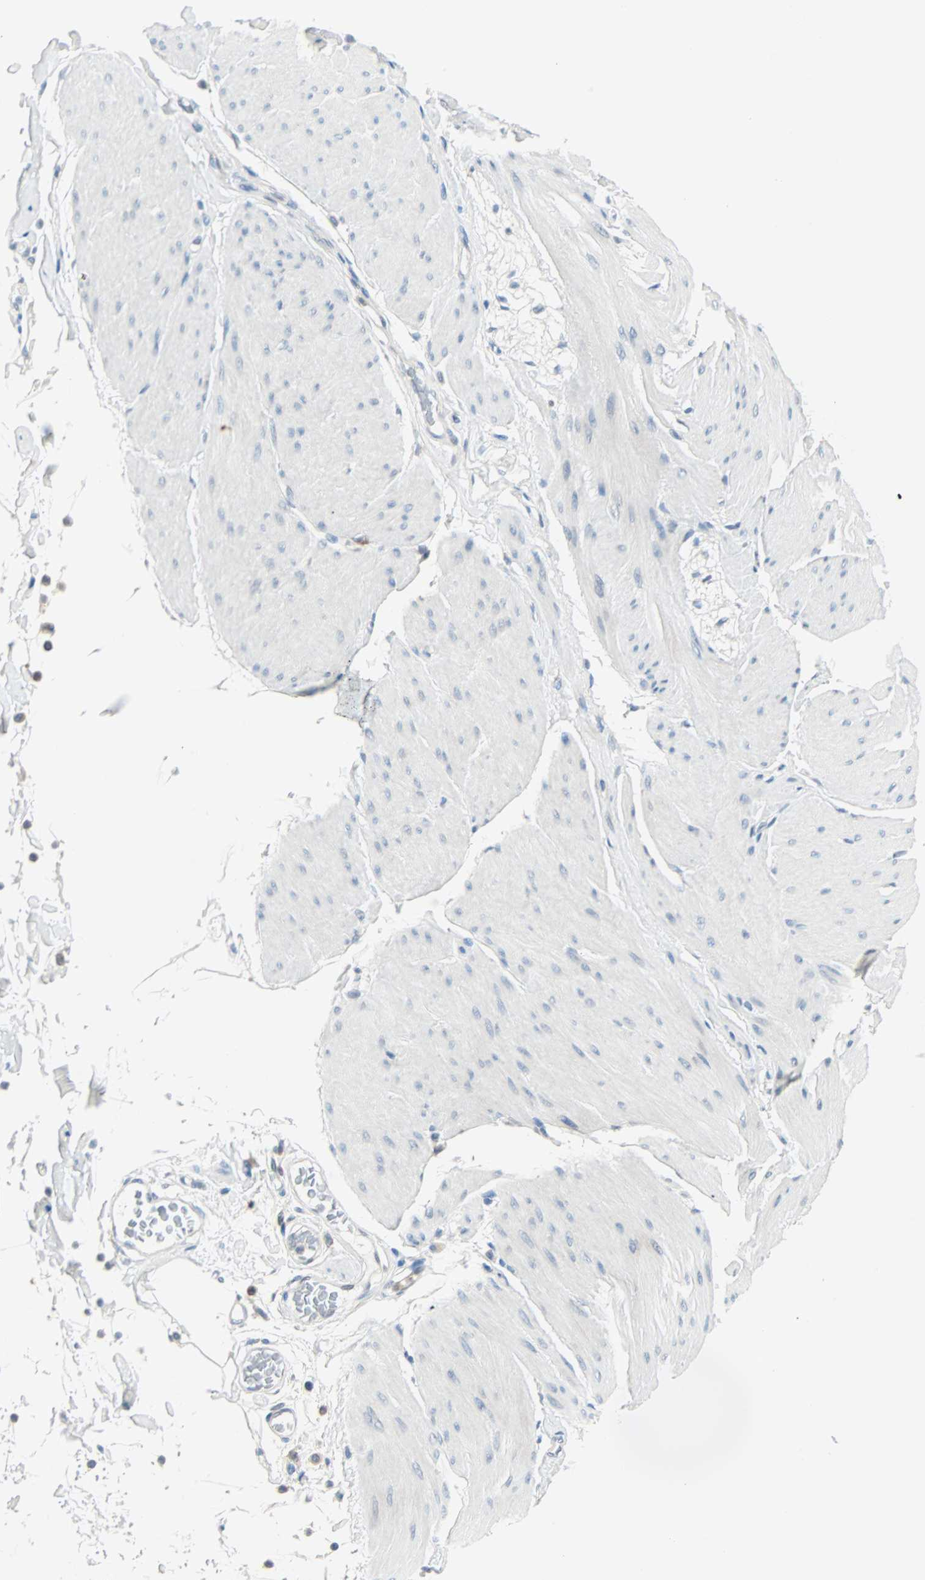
{"staining": {"intensity": "negative", "quantity": "none", "location": "none"}, "tissue": "smooth muscle", "cell_type": "Smooth muscle cells", "image_type": "normal", "snomed": [{"axis": "morphology", "description": "Normal tissue, NOS"}, {"axis": "topography", "description": "Smooth muscle"}, {"axis": "topography", "description": "Colon"}], "caption": "Smooth muscle cells are negative for brown protein staining in benign smooth muscle. Nuclei are stained in blue.", "gene": "SMIM8", "patient": {"sex": "male", "age": 67}}